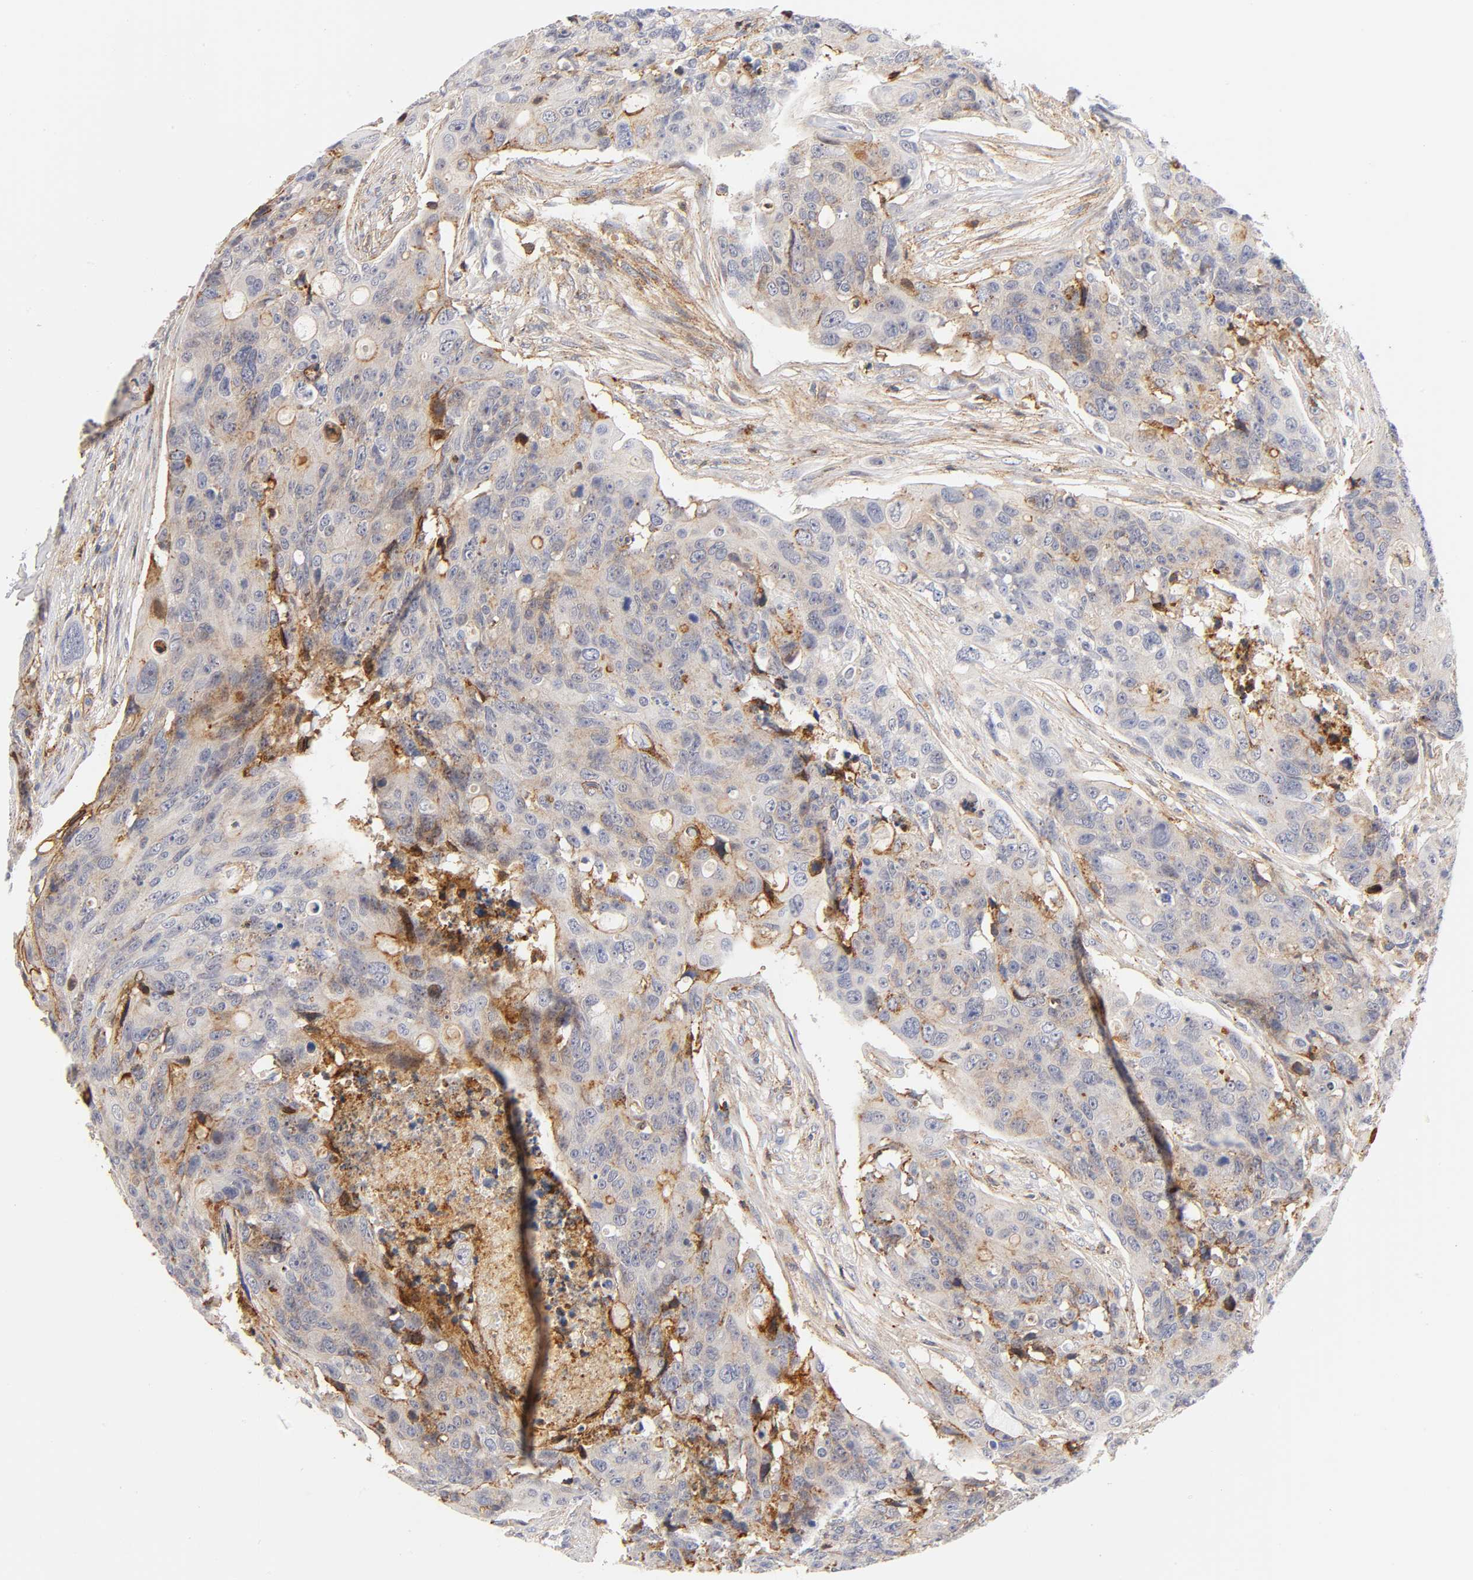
{"staining": {"intensity": "weak", "quantity": "<25%", "location": "cytoplasmic/membranous"}, "tissue": "colorectal cancer", "cell_type": "Tumor cells", "image_type": "cancer", "snomed": [{"axis": "morphology", "description": "Adenocarcinoma, NOS"}, {"axis": "topography", "description": "Colon"}], "caption": "An image of human colorectal adenocarcinoma is negative for staining in tumor cells.", "gene": "ANXA7", "patient": {"sex": "female", "age": 57}}